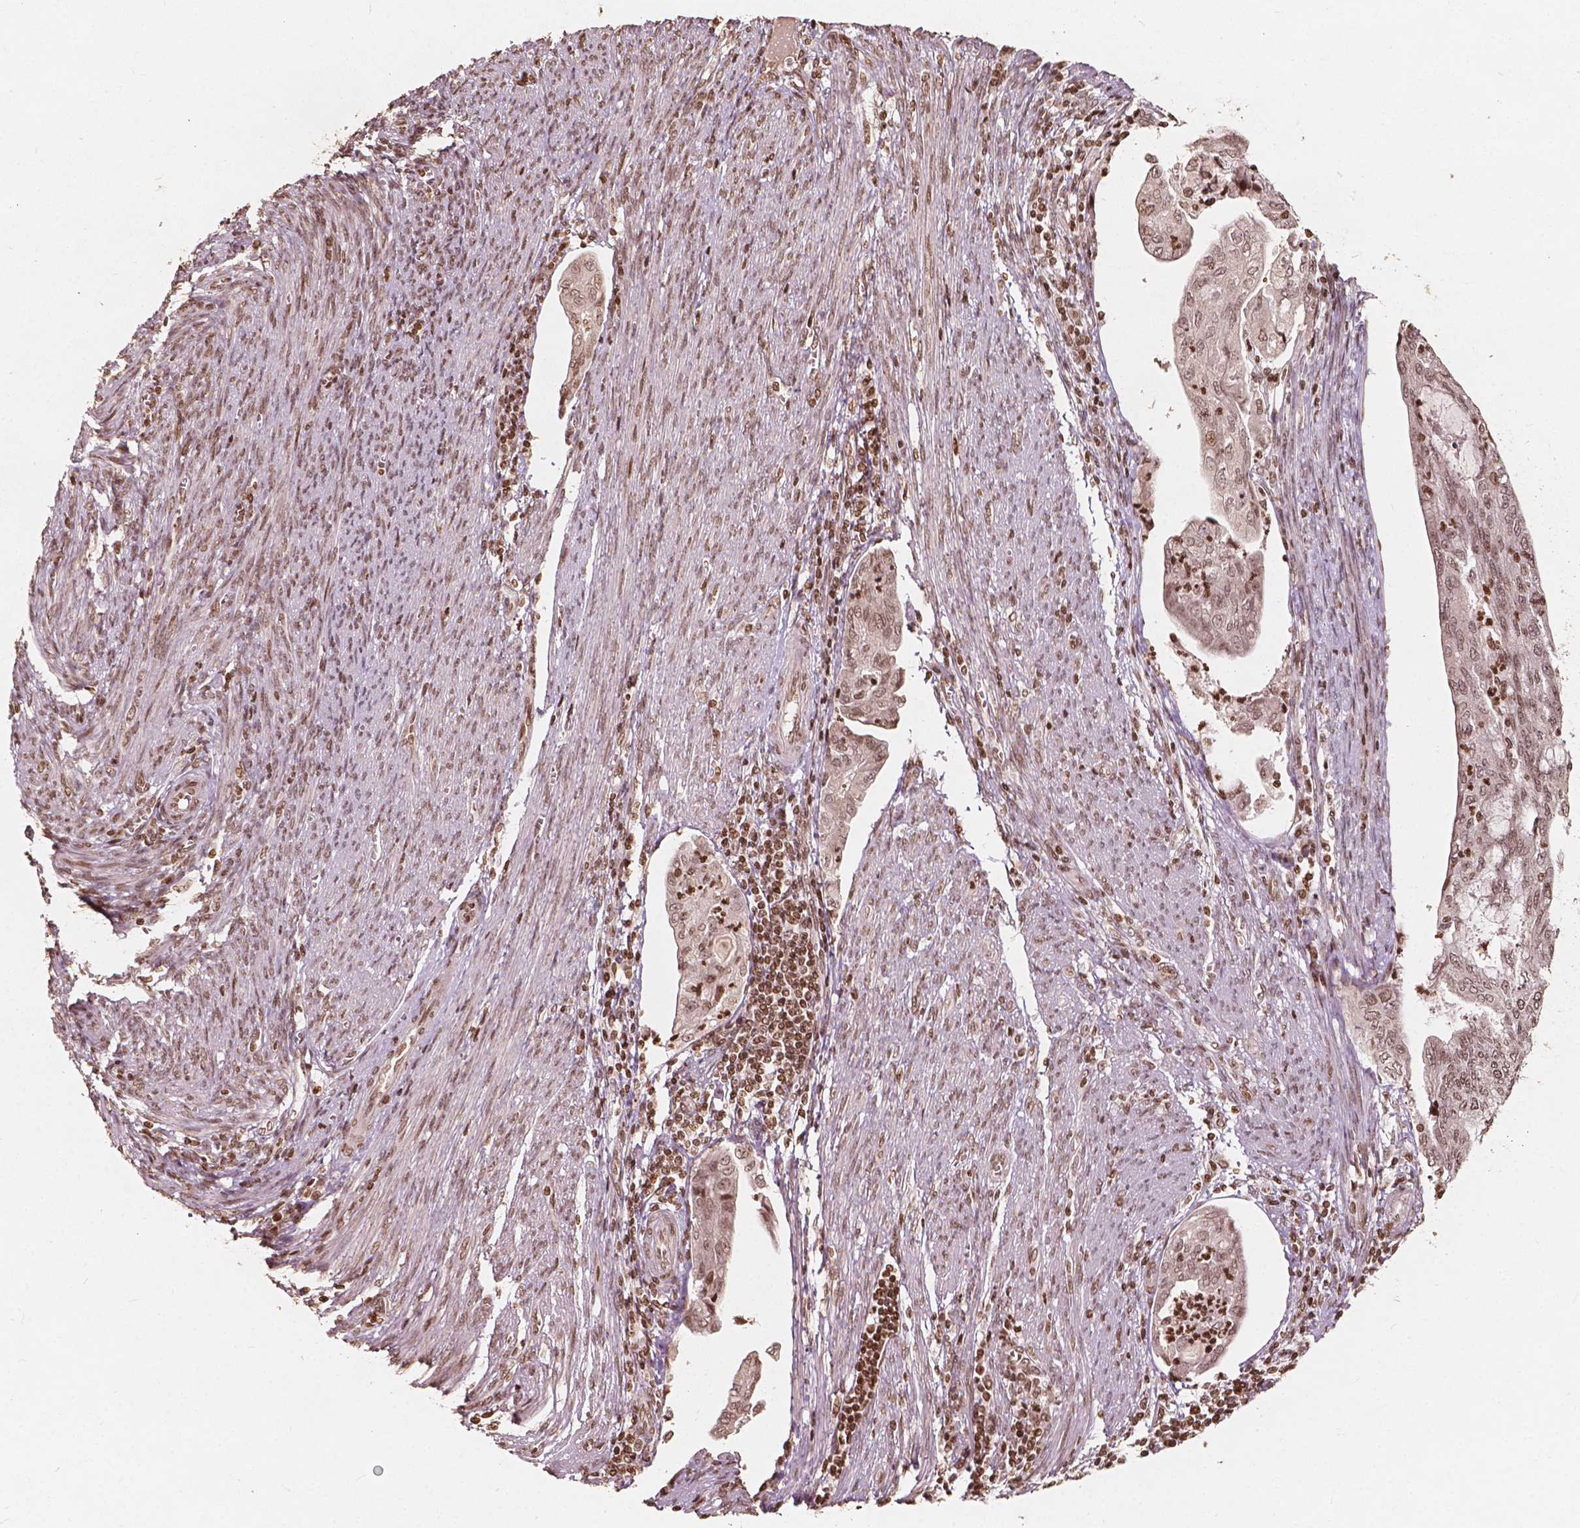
{"staining": {"intensity": "weak", "quantity": ">75%", "location": "nuclear"}, "tissue": "endometrial cancer", "cell_type": "Tumor cells", "image_type": "cancer", "snomed": [{"axis": "morphology", "description": "Adenocarcinoma, NOS"}, {"axis": "topography", "description": "Endometrium"}], "caption": "A photomicrograph of human endometrial adenocarcinoma stained for a protein exhibits weak nuclear brown staining in tumor cells.", "gene": "H3C14", "patient": {"sex": "female", "age": 79}}